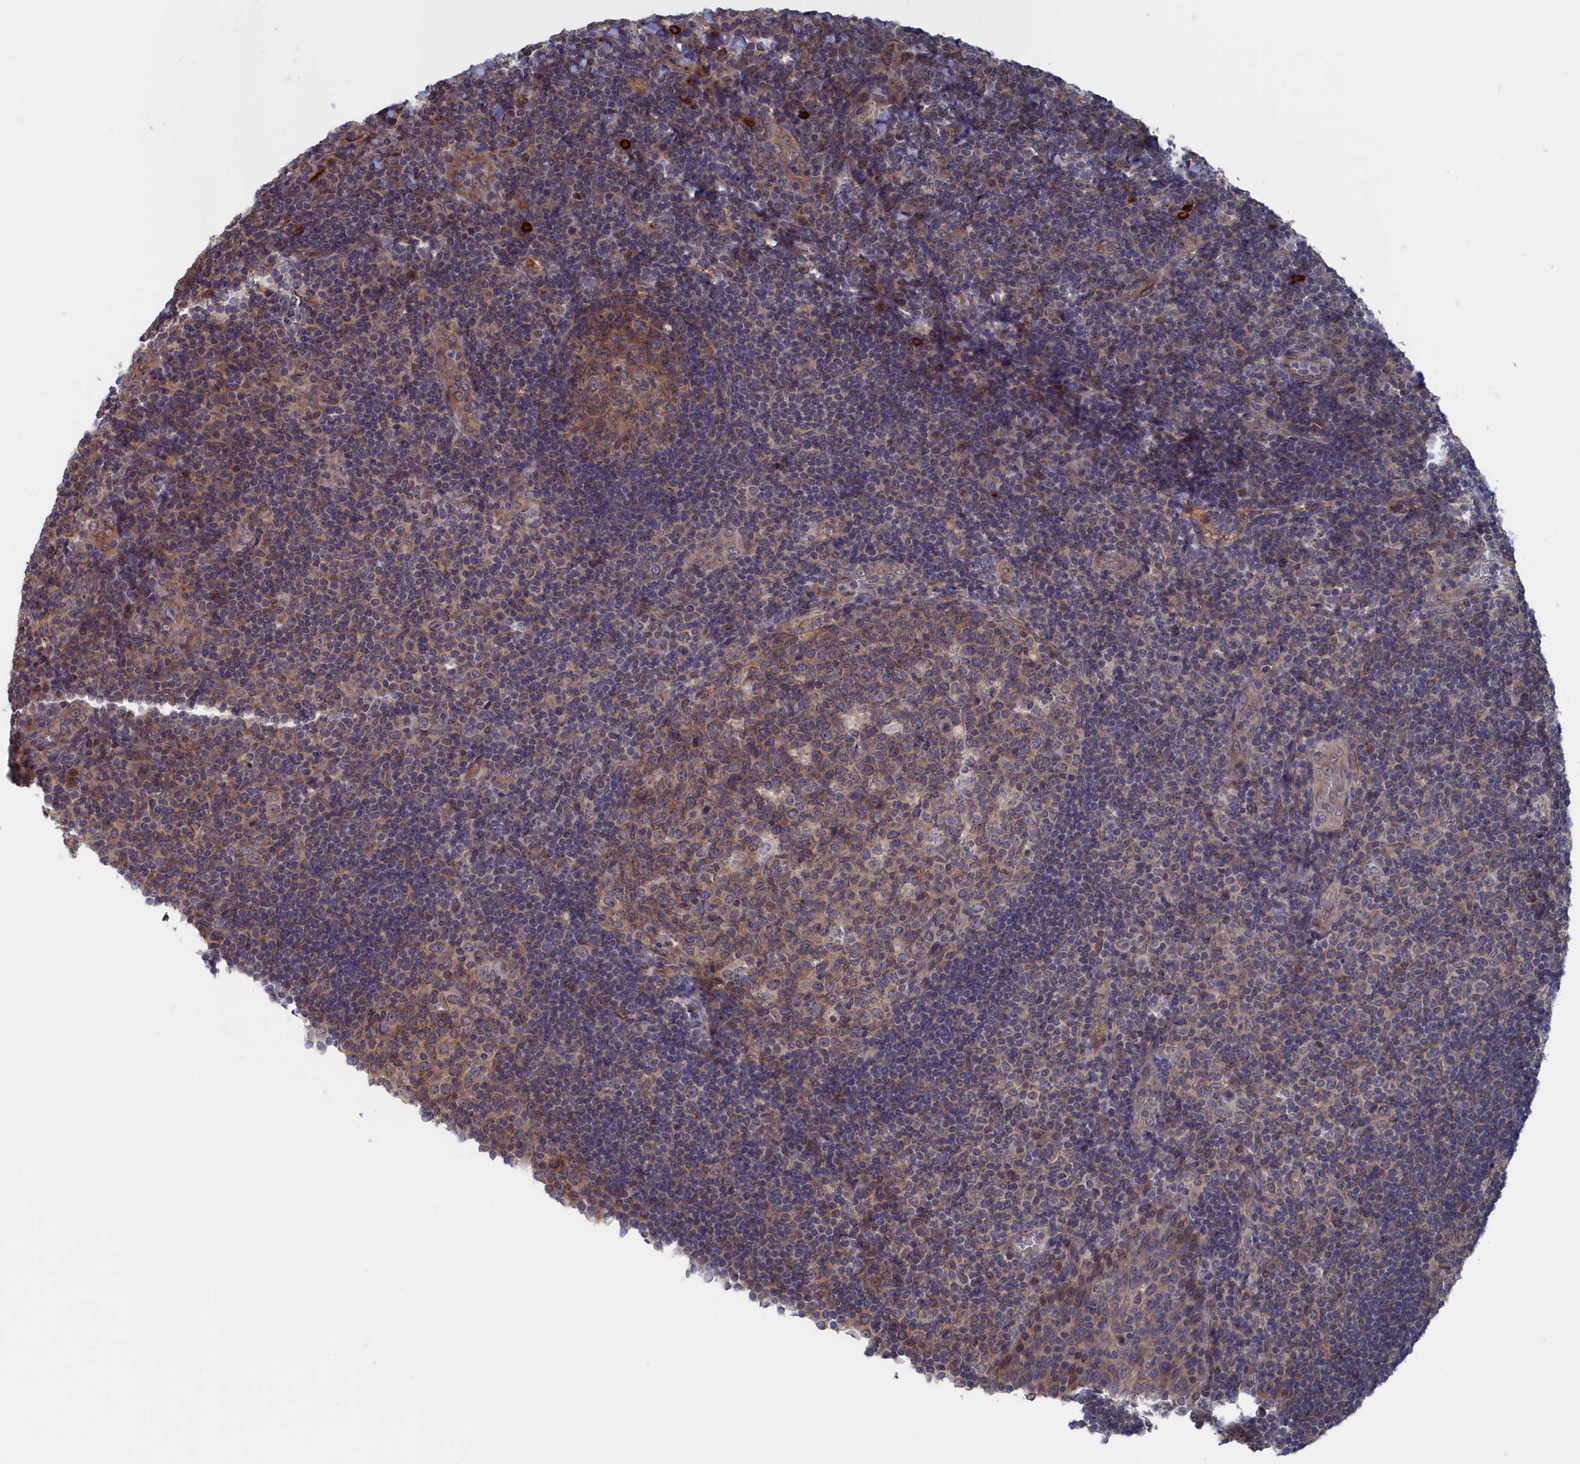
{"staining": {"intensity": "moderate", "quantity": "25%-75%", "location": "cytoplasmic/membranous"}, "tissue": "tonsil", "cell_type": "Germinal center cells", "image_type": "normal", "snomed": [{"axis": "morphology", "description": "Normal tissue, NOS"}, {"axis": "topography", "description": "Tonsil"}], "caption": "Germinal center cells demonstrate moderate cytoplasmic/membranous positivity in about 25%-75% of cells in unremarkable tonsil.", "gene": "NUTF2", "patient": {"sex": "male", "age": 17}}